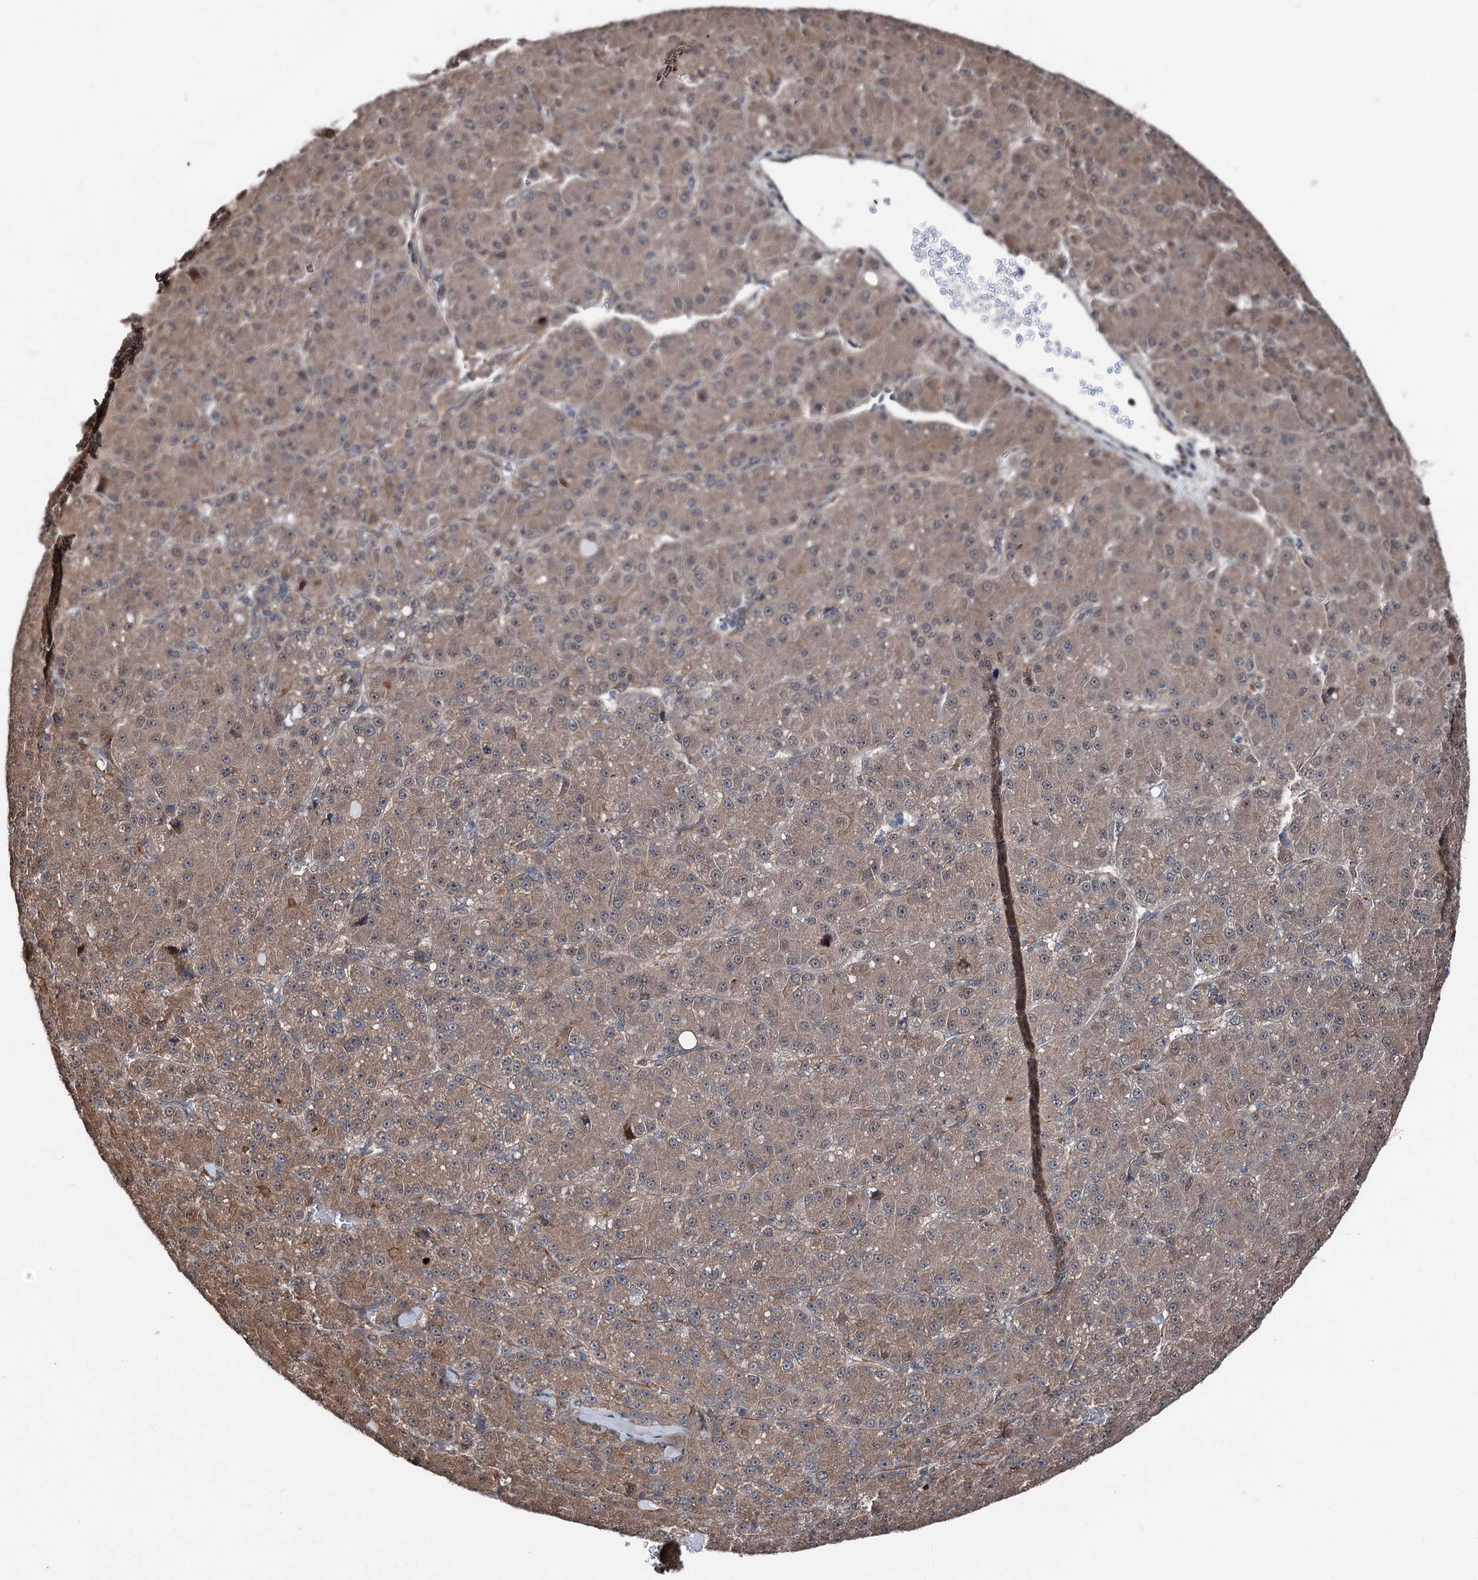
{"staining": {"intensity": "moderate", "quantity": ">75%", "location": "cytoplasmic/membranous"}, "tissue": "liver cancer", "cell_type": "Tumor cells", "image_type": "cancer", "snomed": [{"axis": "morphology", "description": "Carcinoma, Hepatocellular, NOS"}, {"axis": "topography", "description": "Liver"}], "caption": "The histopathology image reveals a brown stain indicating the presence of a protein in the cytoplasmic/membranous of tumor cells in liver cancer.", "gene": "PSMD13", "patient": {"sex": "male", "age": 67}}